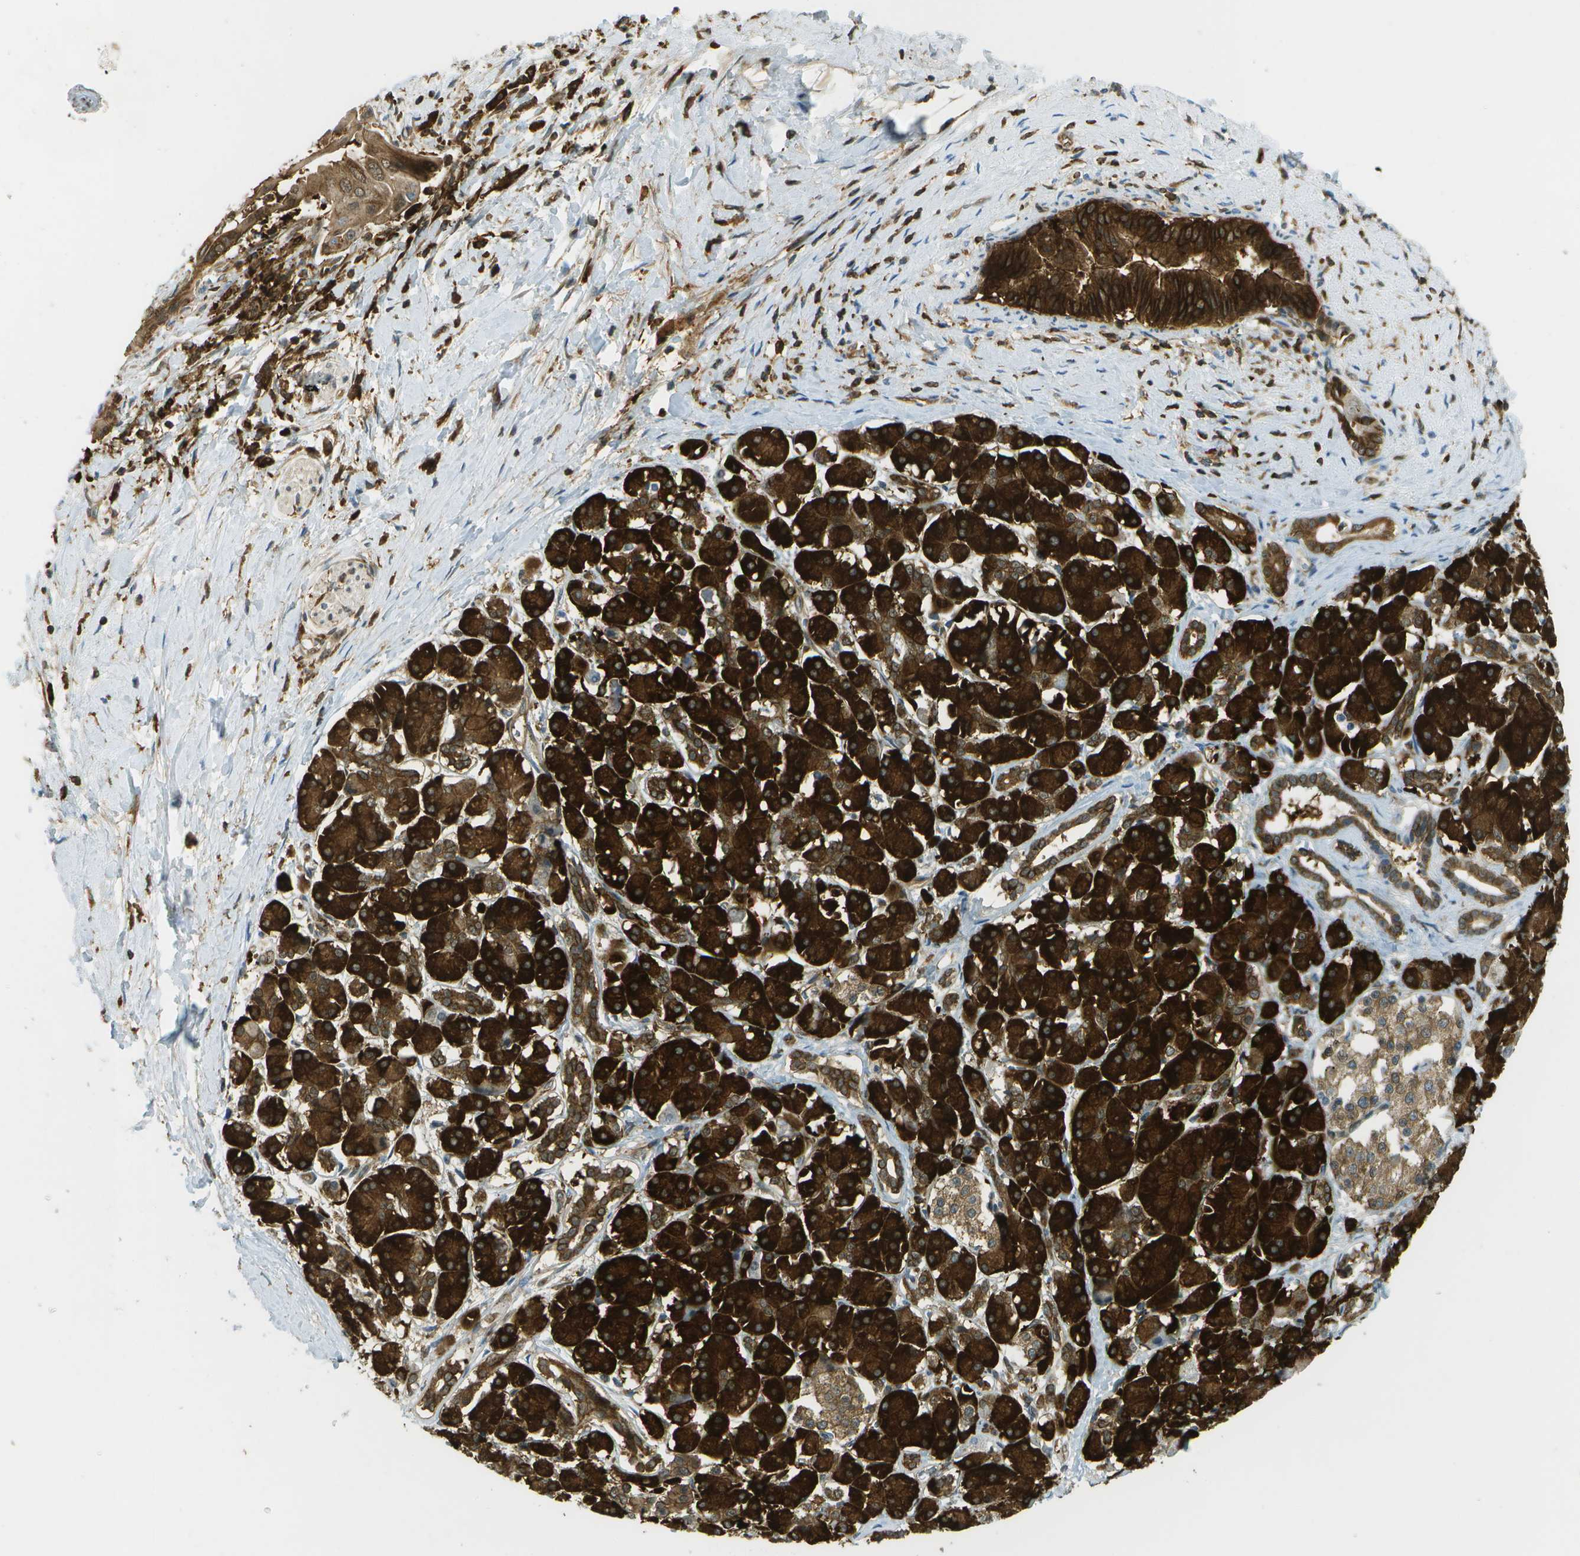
{"staining": {"intensity": "weak", "quantity": ">75%", "location": "cytoplasmic/membranous"}, "tissue": "pancreatic cancer", "cell_type": "Tumor cells", "image_type": "cancer", "snomed": [{"axis": "morphology", "description": "Adenocarcinoma, NOS"}, {"axis": "topography", "description": "Pancreas"}], "caption": "Pancreatic cancer stained for a protein reveals weak cytoplasmic/membranous positivity in tumor cells.", "gene": "TMTC1", "patient": {"sex": "male", "age": 55}}